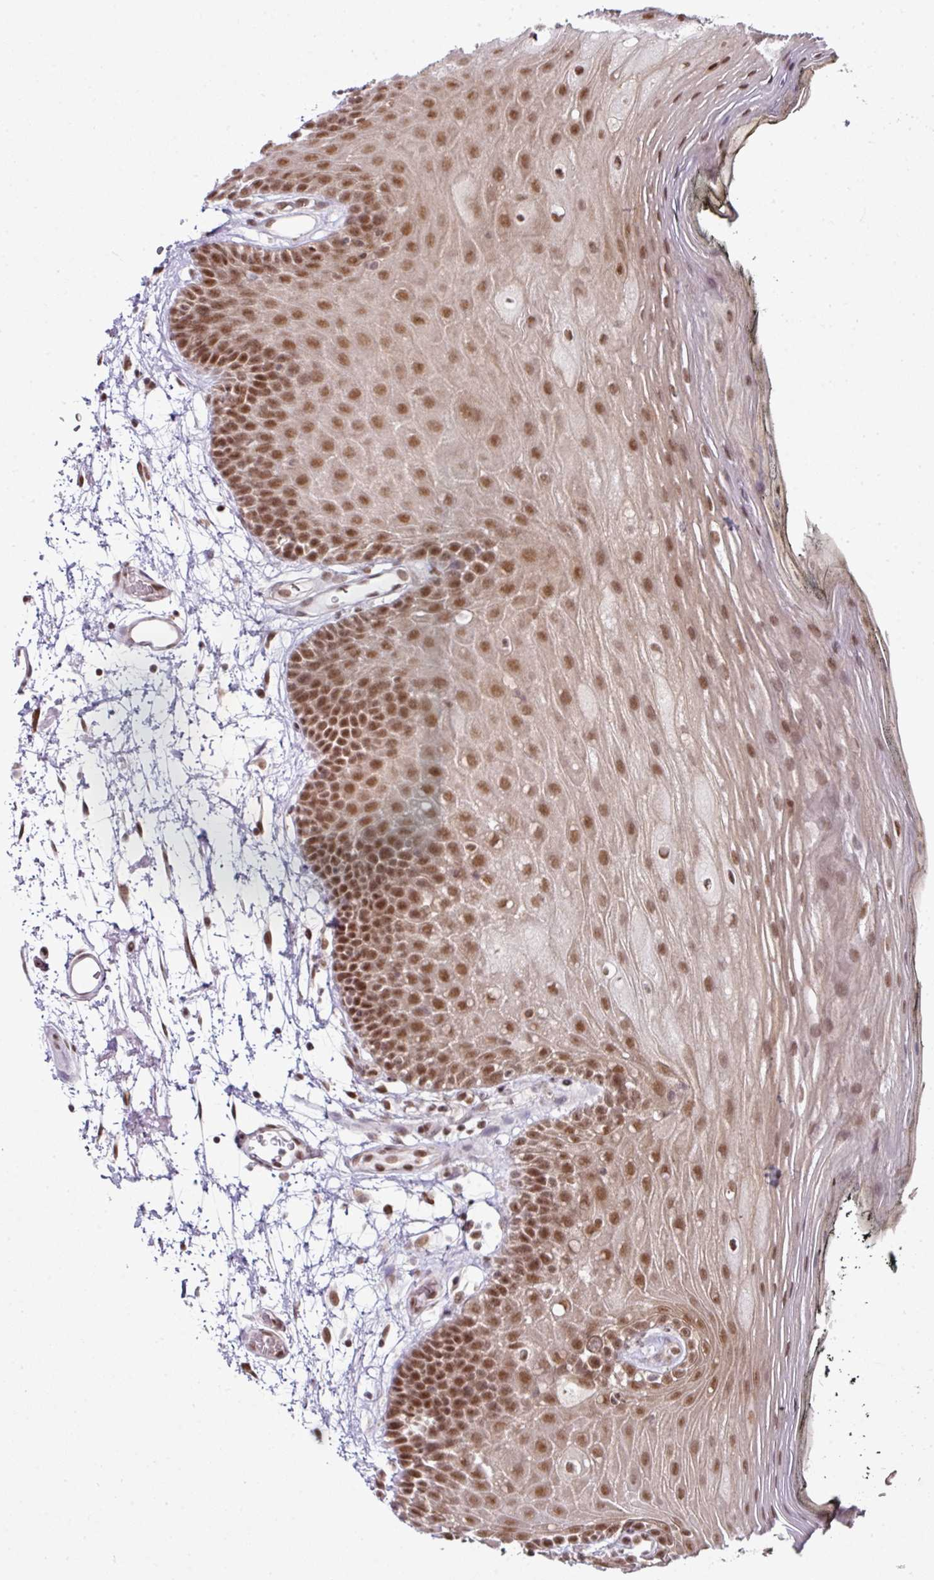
{"staining": {"intensity": "moderate", "quantity": ">75%", "location": "nuclear"}, "tissue": "oral mucosa", "cell_type": "Squamous epithelial cells", "image_type": "normal", "snomed": [{"axis": "morphology", "description": "Normal tissue, NOS"}, {"axis": "topography", "description": "Oral tissue"}, {"axis": "topography", "description": "Tounge, NOS"}], "caption": "High-magnification brightfield microscopy of benign oral mucosa stained with DAB (3,3'-diaminobenzidine) (brown) and counterstained with hematoxylin (blue). squamous epithelial cells exhibit moderate nuclear expression is appreciated in approximately>75% of cells.", "gene": "NFYA", "patient": {"sex": "female", "age": 81}}